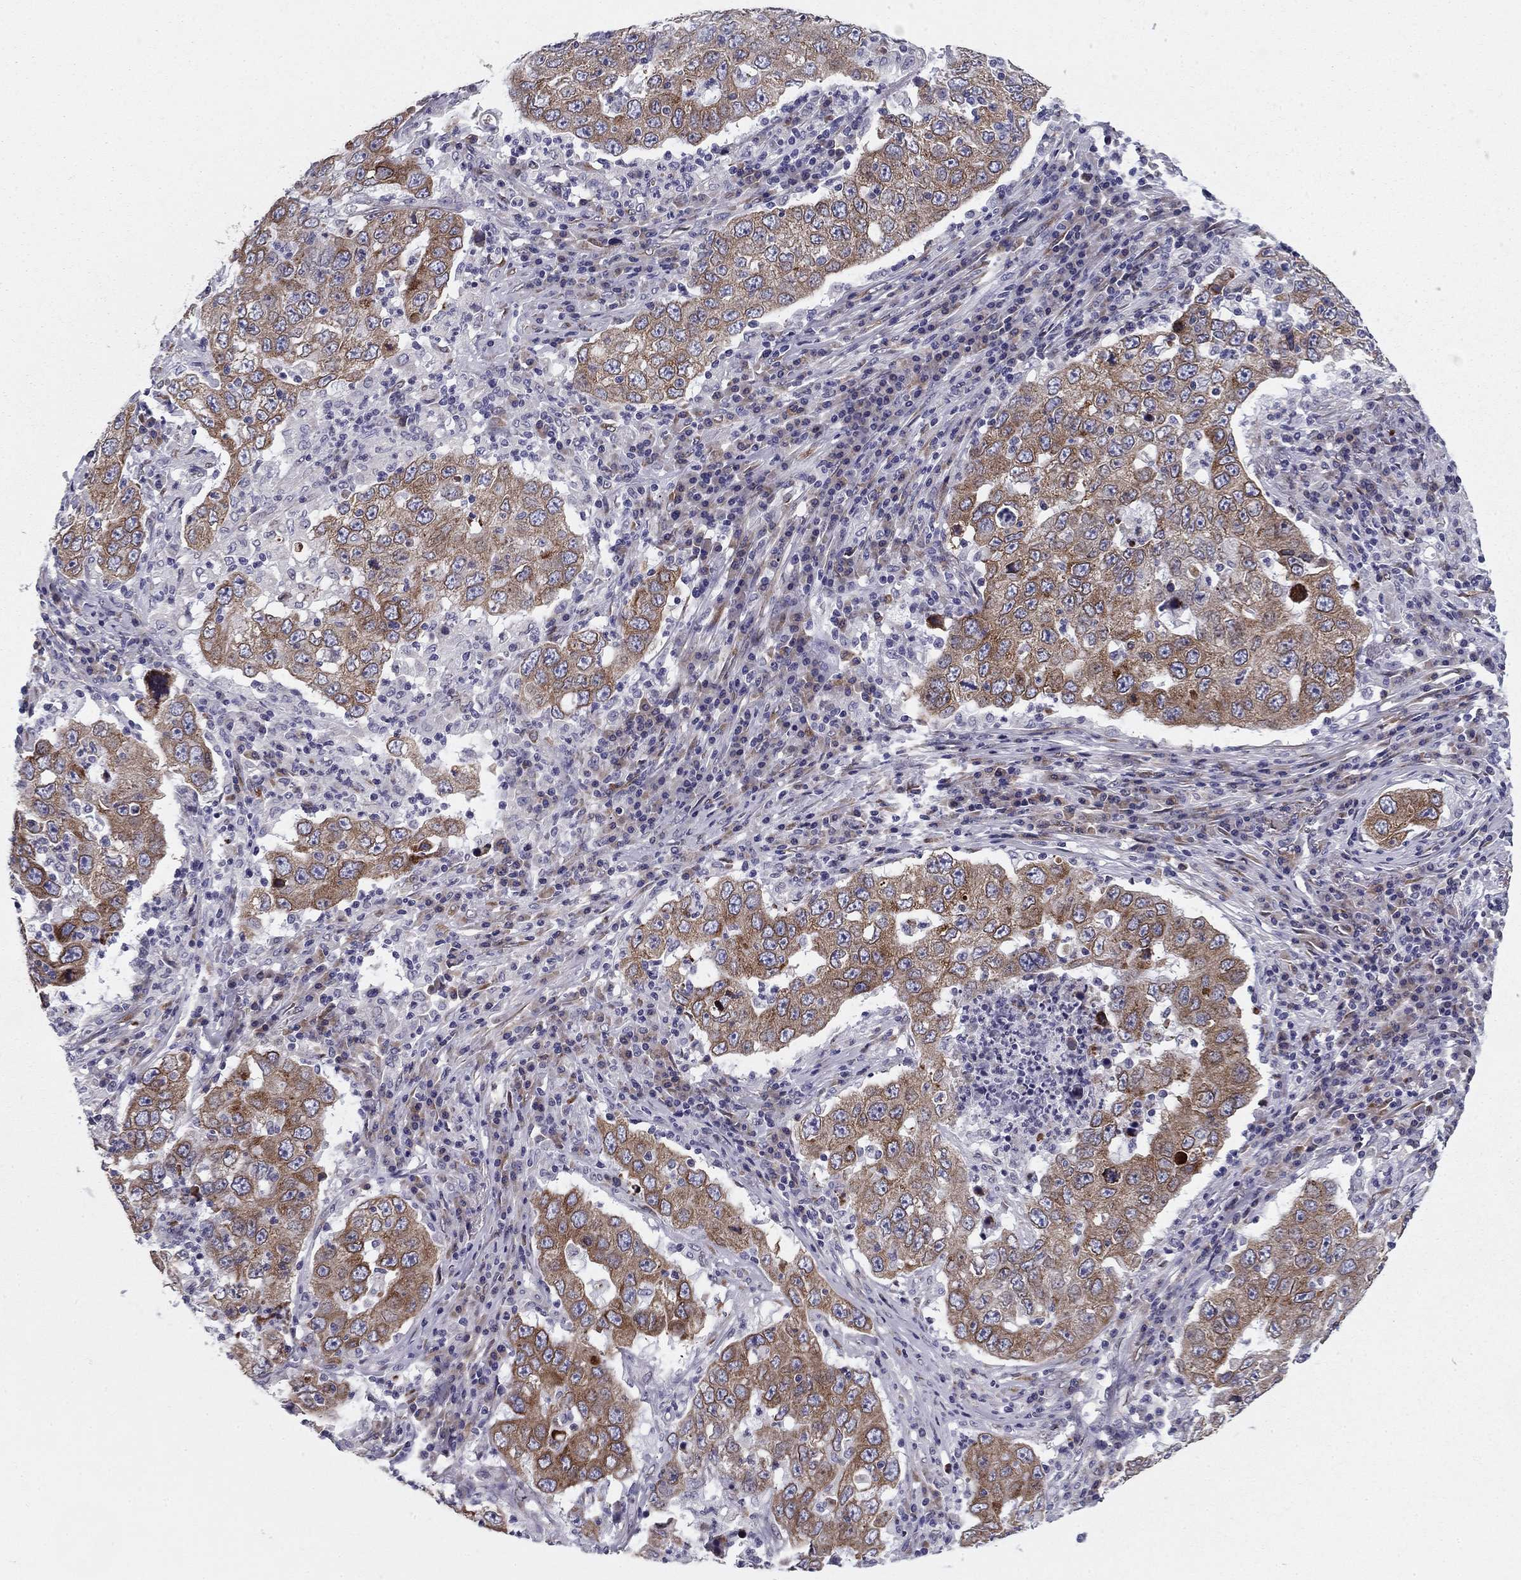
{"staining": {"intensity": "strong", "quantity": "25%-75%", "location": "cytoplasmic/membranous"}, "tissue": "lung cancer", "cell_type": "Tumor cells", "image_type": "cancer", "snomed": [{"axis": "morphology", "description": "Adenocarcinoma, NOS"}, {"axis": "topography", "description": "Lung"}], "caption": "The immunohistochemical stain shows strong cytoplasmic/membranous positivity in tumor cells of adenocarcinoma (lung) tissue.", "gene": "TMED3", "patient": {"sex": "male", "age": 73}}